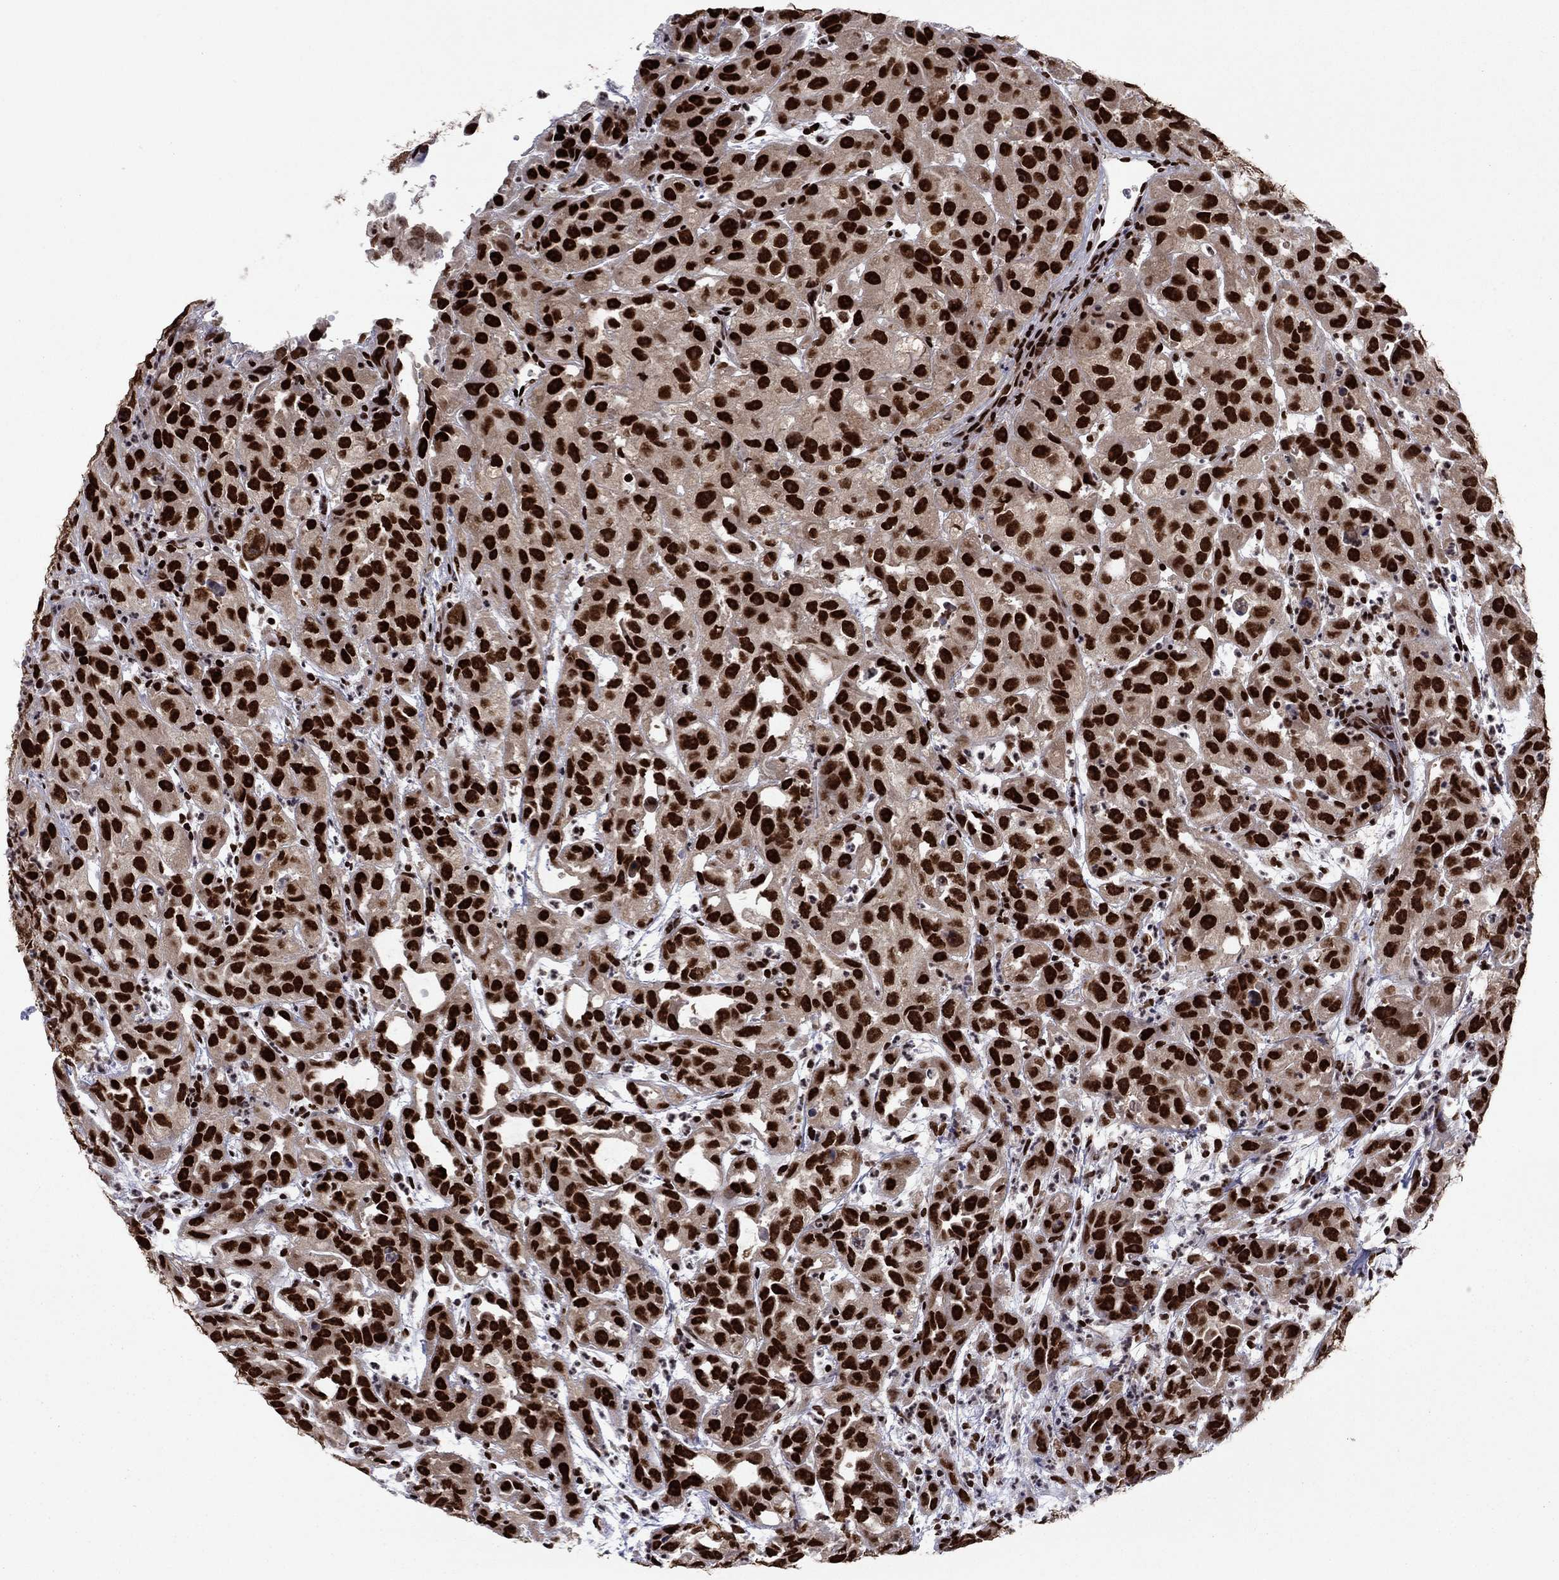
{"staining": {"intensity": "strong", "quantity": ">75%", "location": "nuclear"}, "tissue": "urothelial cancer", "cell_type": "Tumor cells", "image_type": "cancer", "snomed": [{"axis": "morphology", "description": "Urothelial carcinoma, High grade"}, {"axis": "topography", "description": "Urinary bladder"}], "caption": "High-magnification brightfield microscopy of urothelial cancer stained with DAB (3,3'-diaminobenzidine) (brown) and counterstained with hematoxylin (blue). tumor cells exhibit strong nuclear positivity is identified in about>75% of cells.", "gene": "USP54", "patient": {"sex": "female", "age": 41}}